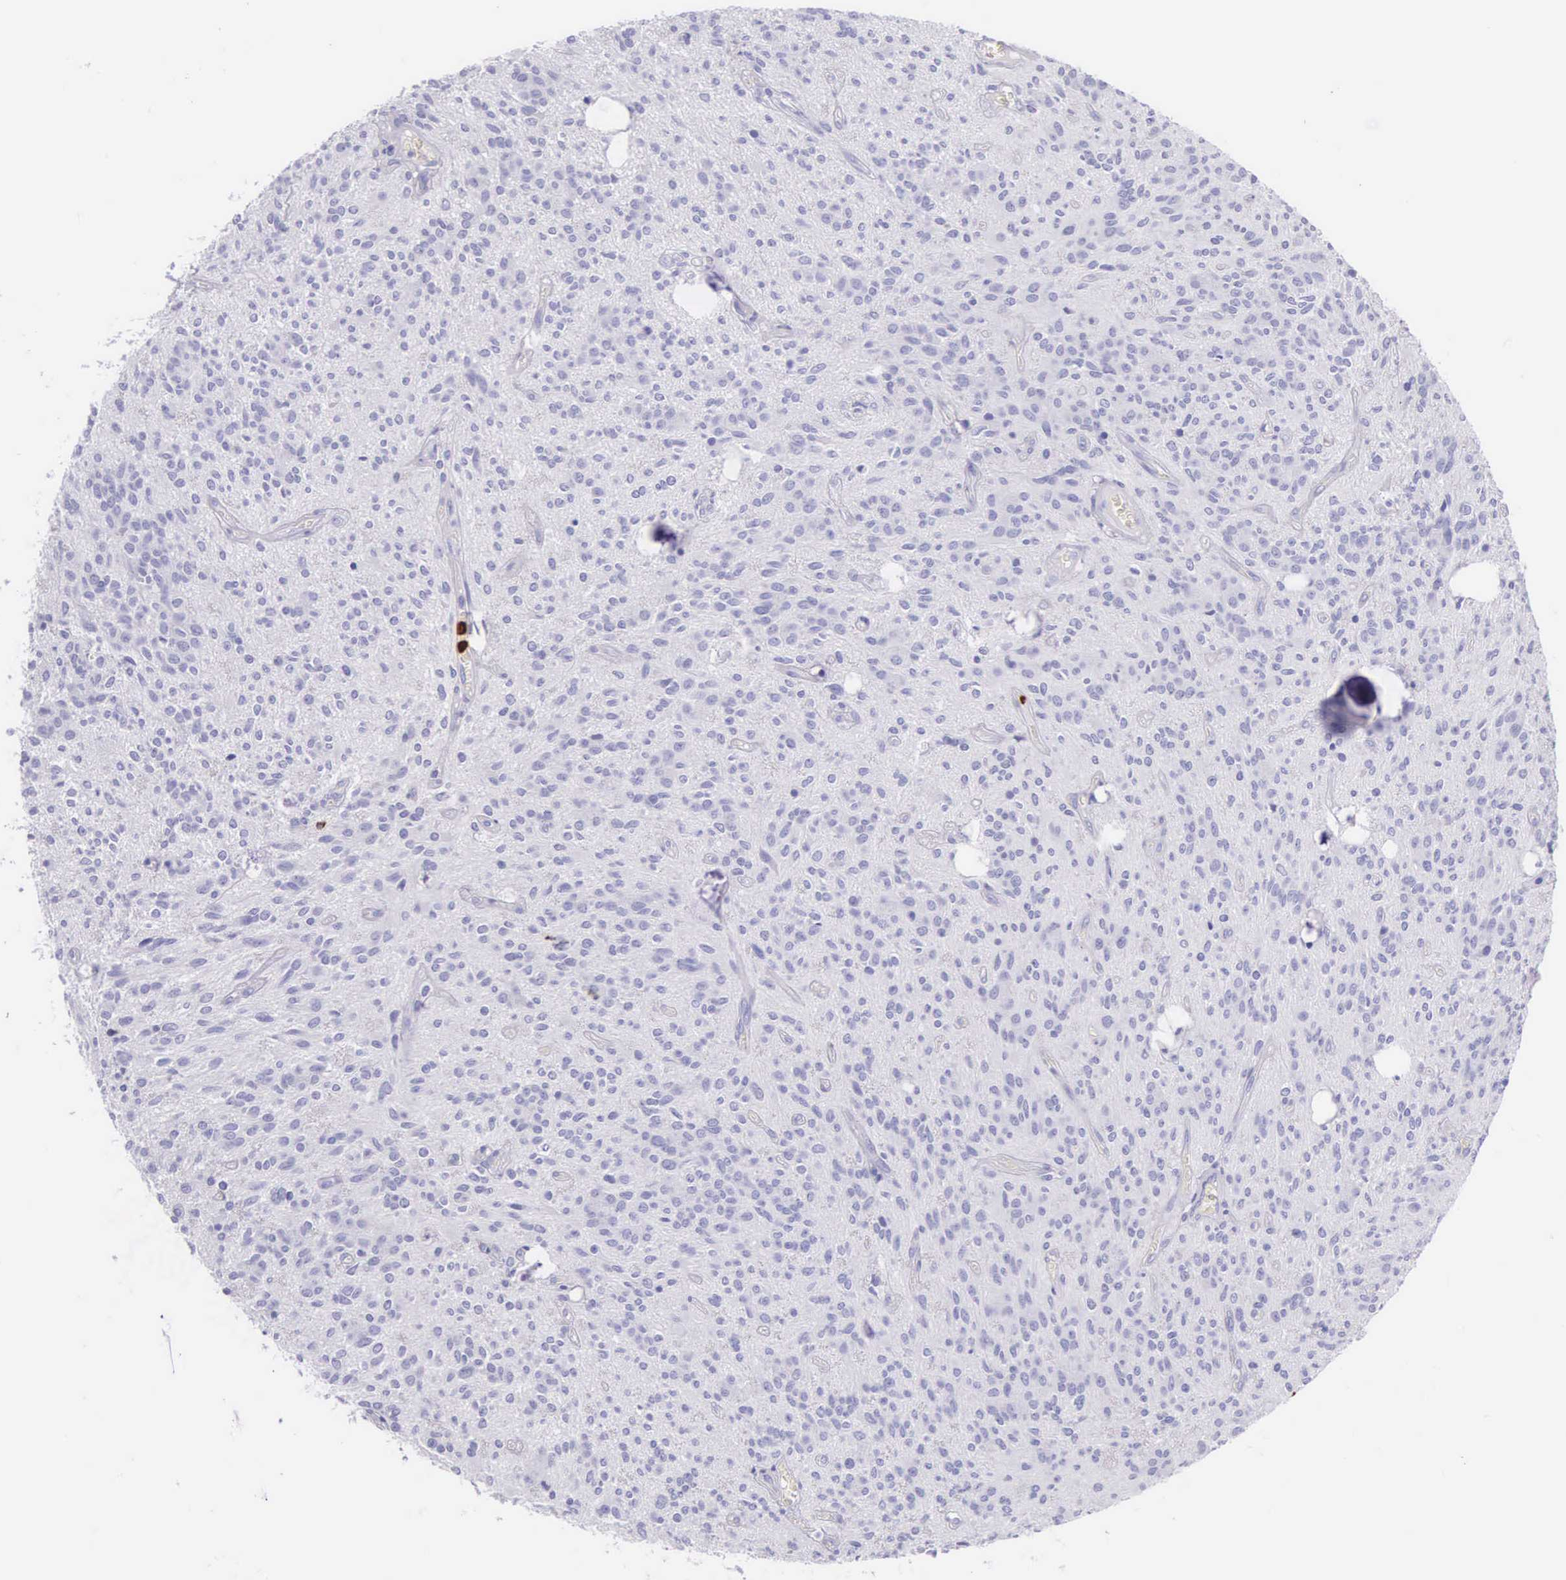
{"staining": {"intensity": "negative", "quantity": "none", "location": "none"}, "tissue": "glioma", "cell_type": "Tumor cells", "image_type": "cancer", "snomed": [{"axis": "morphology", "description": "Glioma, malignant, Low grade"}, {"axis": "topography", "description": "Brain"}], "caption": "A histopathology image of human glioma is negative for staining in tumor cells. (Immunohistochemistry (ihc), brightfield microscopy, high magnification).", "gene": "FCN1", "patient": {"sex": "female", "age": 15}}